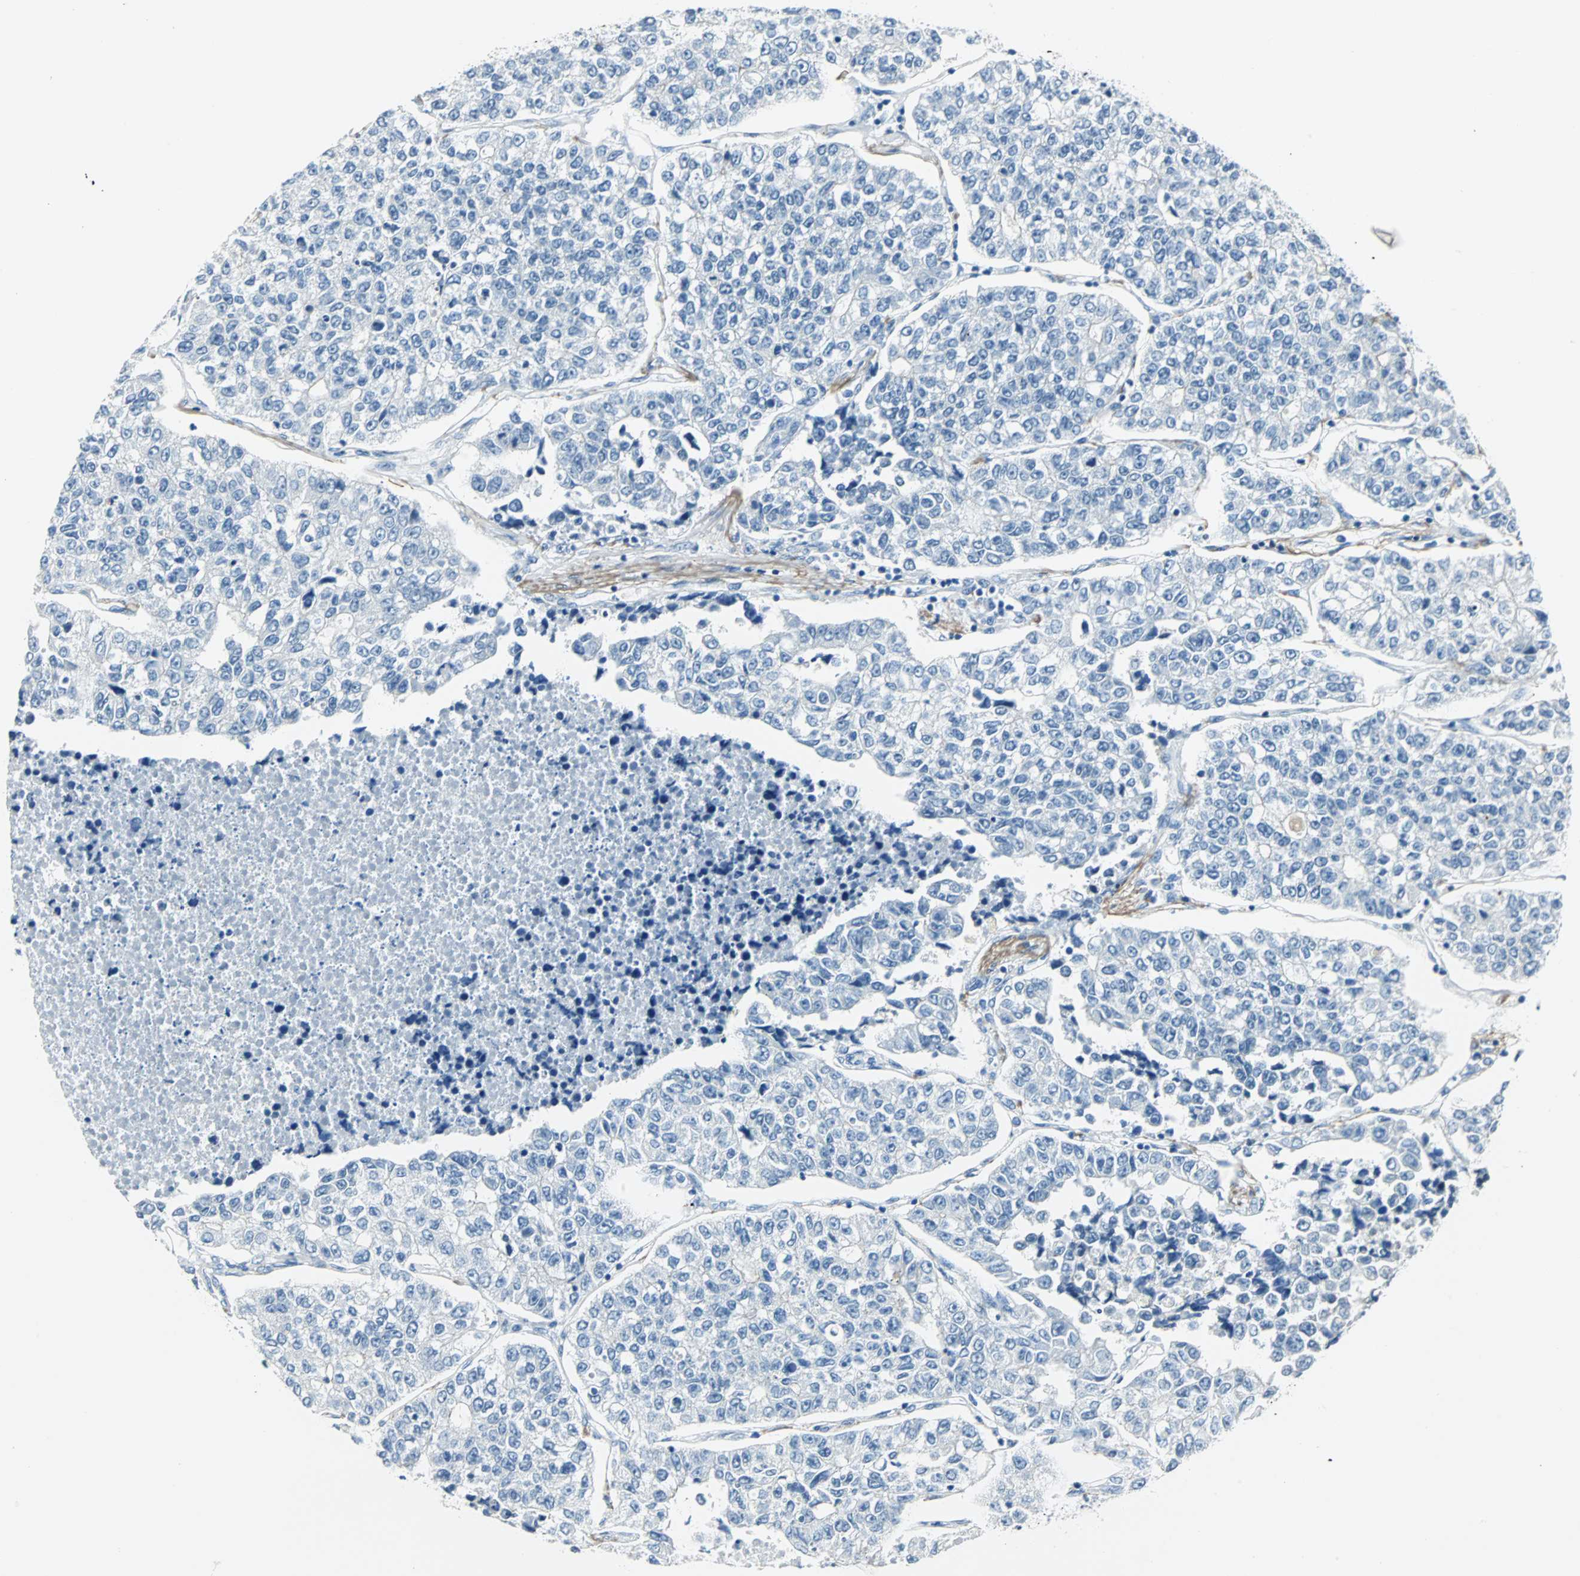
{"staining": {"intensity": "negative", "quantity": "none", "location": "none"}, "tissue": "lung cancer", "cell_type": "Tumor cells", "image_type": "cancer", "snomed": [{"axis": "morphology", "description": "Adenocarcinoma, NOS"}, {"axis": "topography", "description": "Lung"}], "caption": "An image of lung cancer (adenocarcinoma) stained for a protein reveals no brown staining in tumor cells.", "gene": "MUC7", "patient": {"sex": "male", "age": 49}}